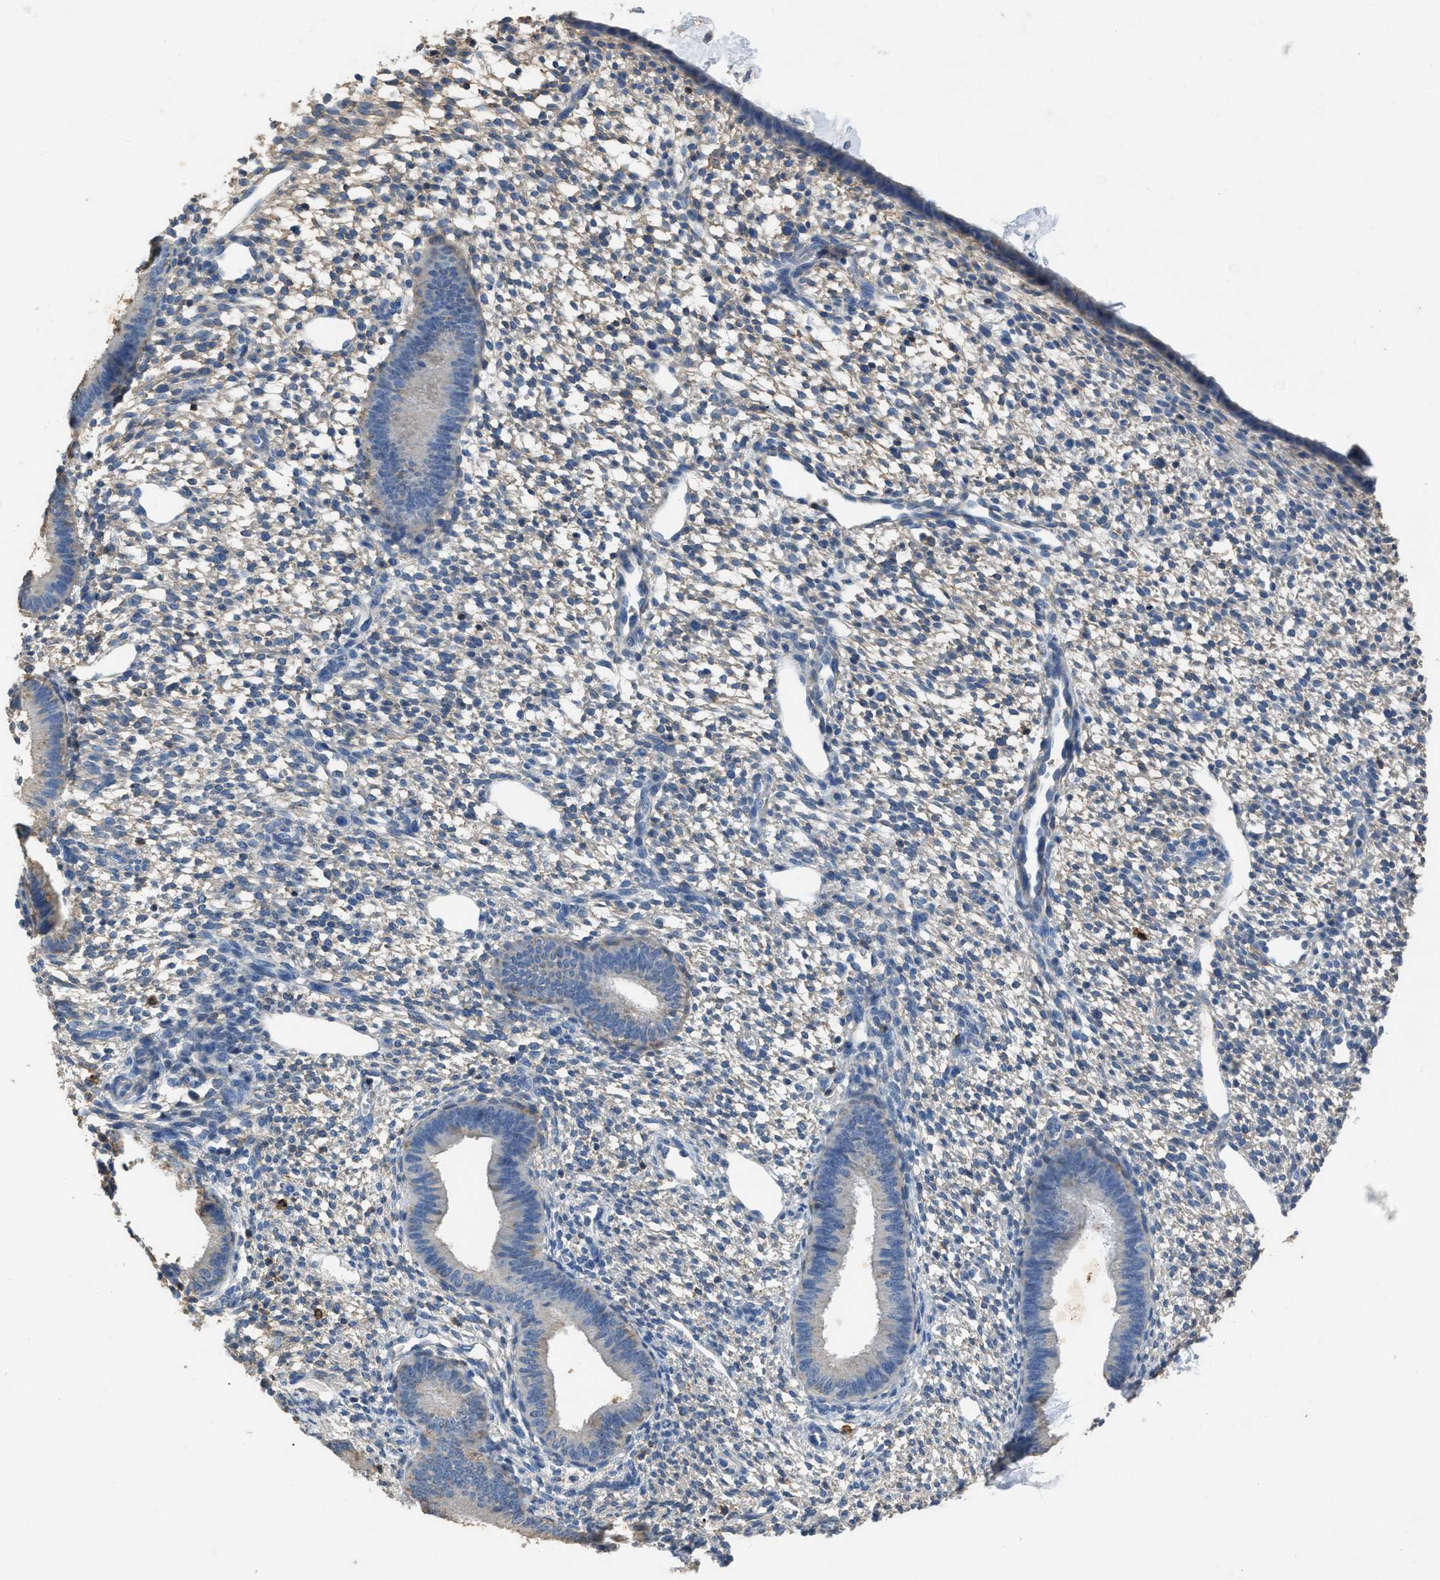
{"staining": {"intensity": "weak", "quantity": "<25%", "location": "cytoplasmic/membranous"}, "tissue": "endometrium", "cell_type": "Cells in endometrial stroma", "image_type": "normal", "snomed": [{"axis": "morphology", "description": "Normal tissue, NOS"}, {"axis": "topography", "description": "Endometrium"}], "caption": "DAB immunohistochemical staining of normal endometrium shows no significant positivity in cells in endometrial stroma. Nuclei are stained in blue.", "gene": "OR51E1", "patient": {"sex": "female", "age": 46}}